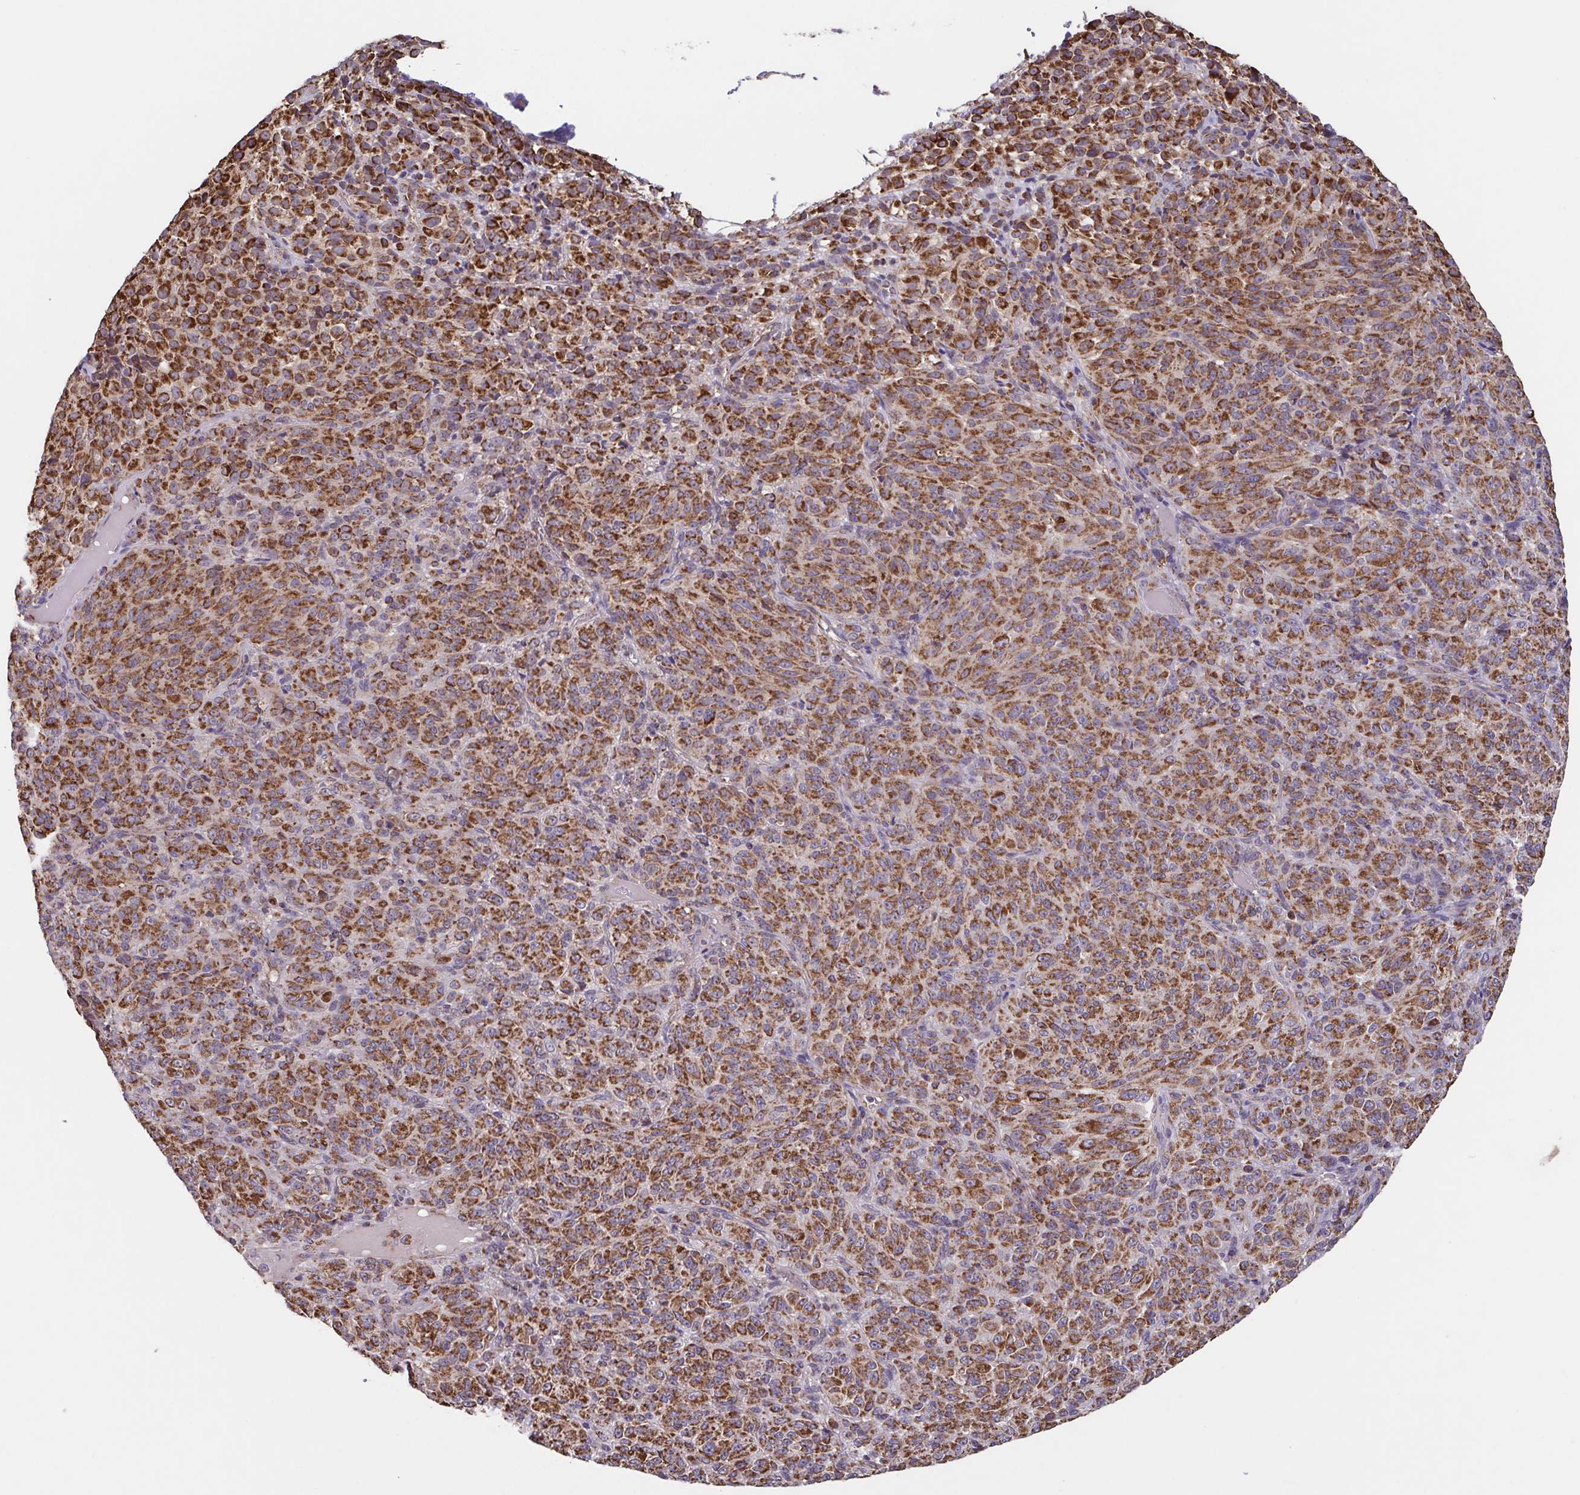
{"staining": {"intensity": "moderate", "quantity": ">75%", "location": "cytoplasmic/membranous"}, "tissue": "melanoma", "cell_type": "Tumor cells", "image_type": "cancer", "snomed": [{"axis": "morphology", "description": "Malignant melanoma, Metastatic site"}, {"axis": "topography", "description": "Brain"}], "caption": "A photomicrograph of human melanoma stained for a protein reveals moderate cytoplasmic/membranous brown staining in tumor cells. The protein is stained brown, and the nuclei are stained in blue (DAB (3,3'-diaminobenzidine) IHC with brightfield microscopy, high magnification).", "gene": "DIP2B", "patient": {"sex": "female", "age": 56}}